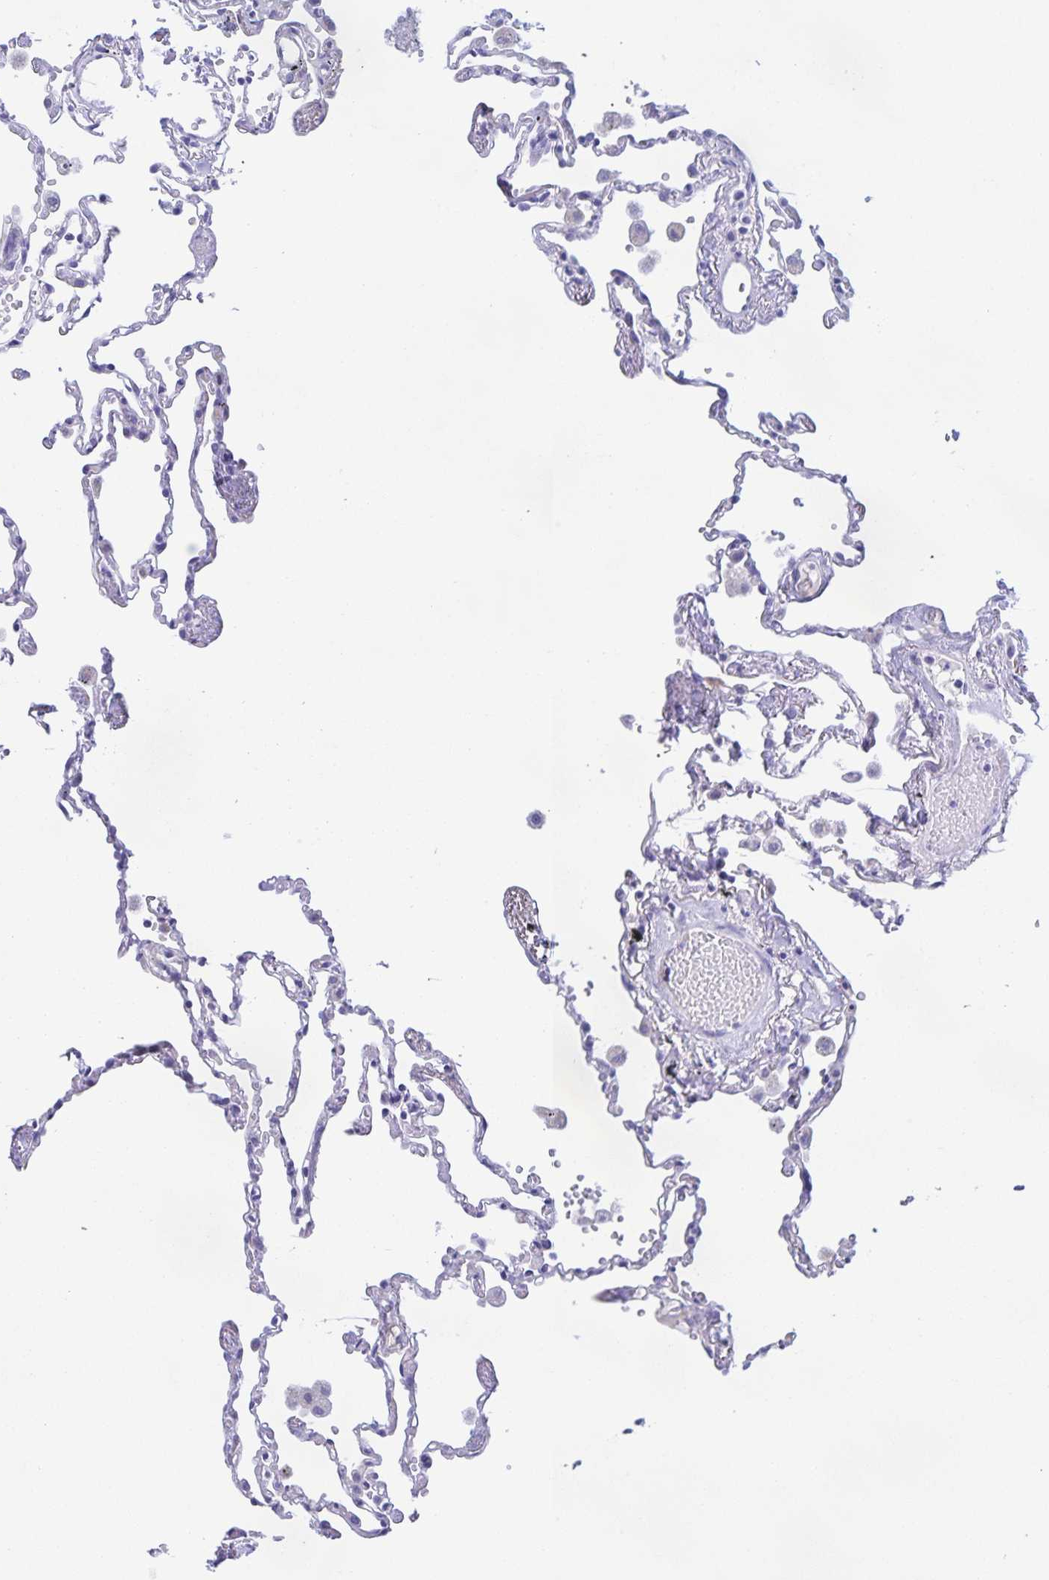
{"staining": {"intensity": "negative", "quantity": "none", "location": "none"}, "tissue": "lung", "cell_type": "Alveolar cells", "image_type": "normal", "snomed": [{"axis": "morphology", "description": "Normal tissue, NOS"}, {"axis": "topography", "description": "Lung"}], "caption": "This photomicrograph is of normal lung stained with immunohistochemistry (IHC) to label a protein in brown with the nuclei are counter-stained blue. There is no expression in alveolar cells. (Brightfield microscopy of DAB (3,3'-diaminobenzidine) IHC at high magnification).", "gene": "CATSPER4", "patient": {"sex": "female", "age": 67}}